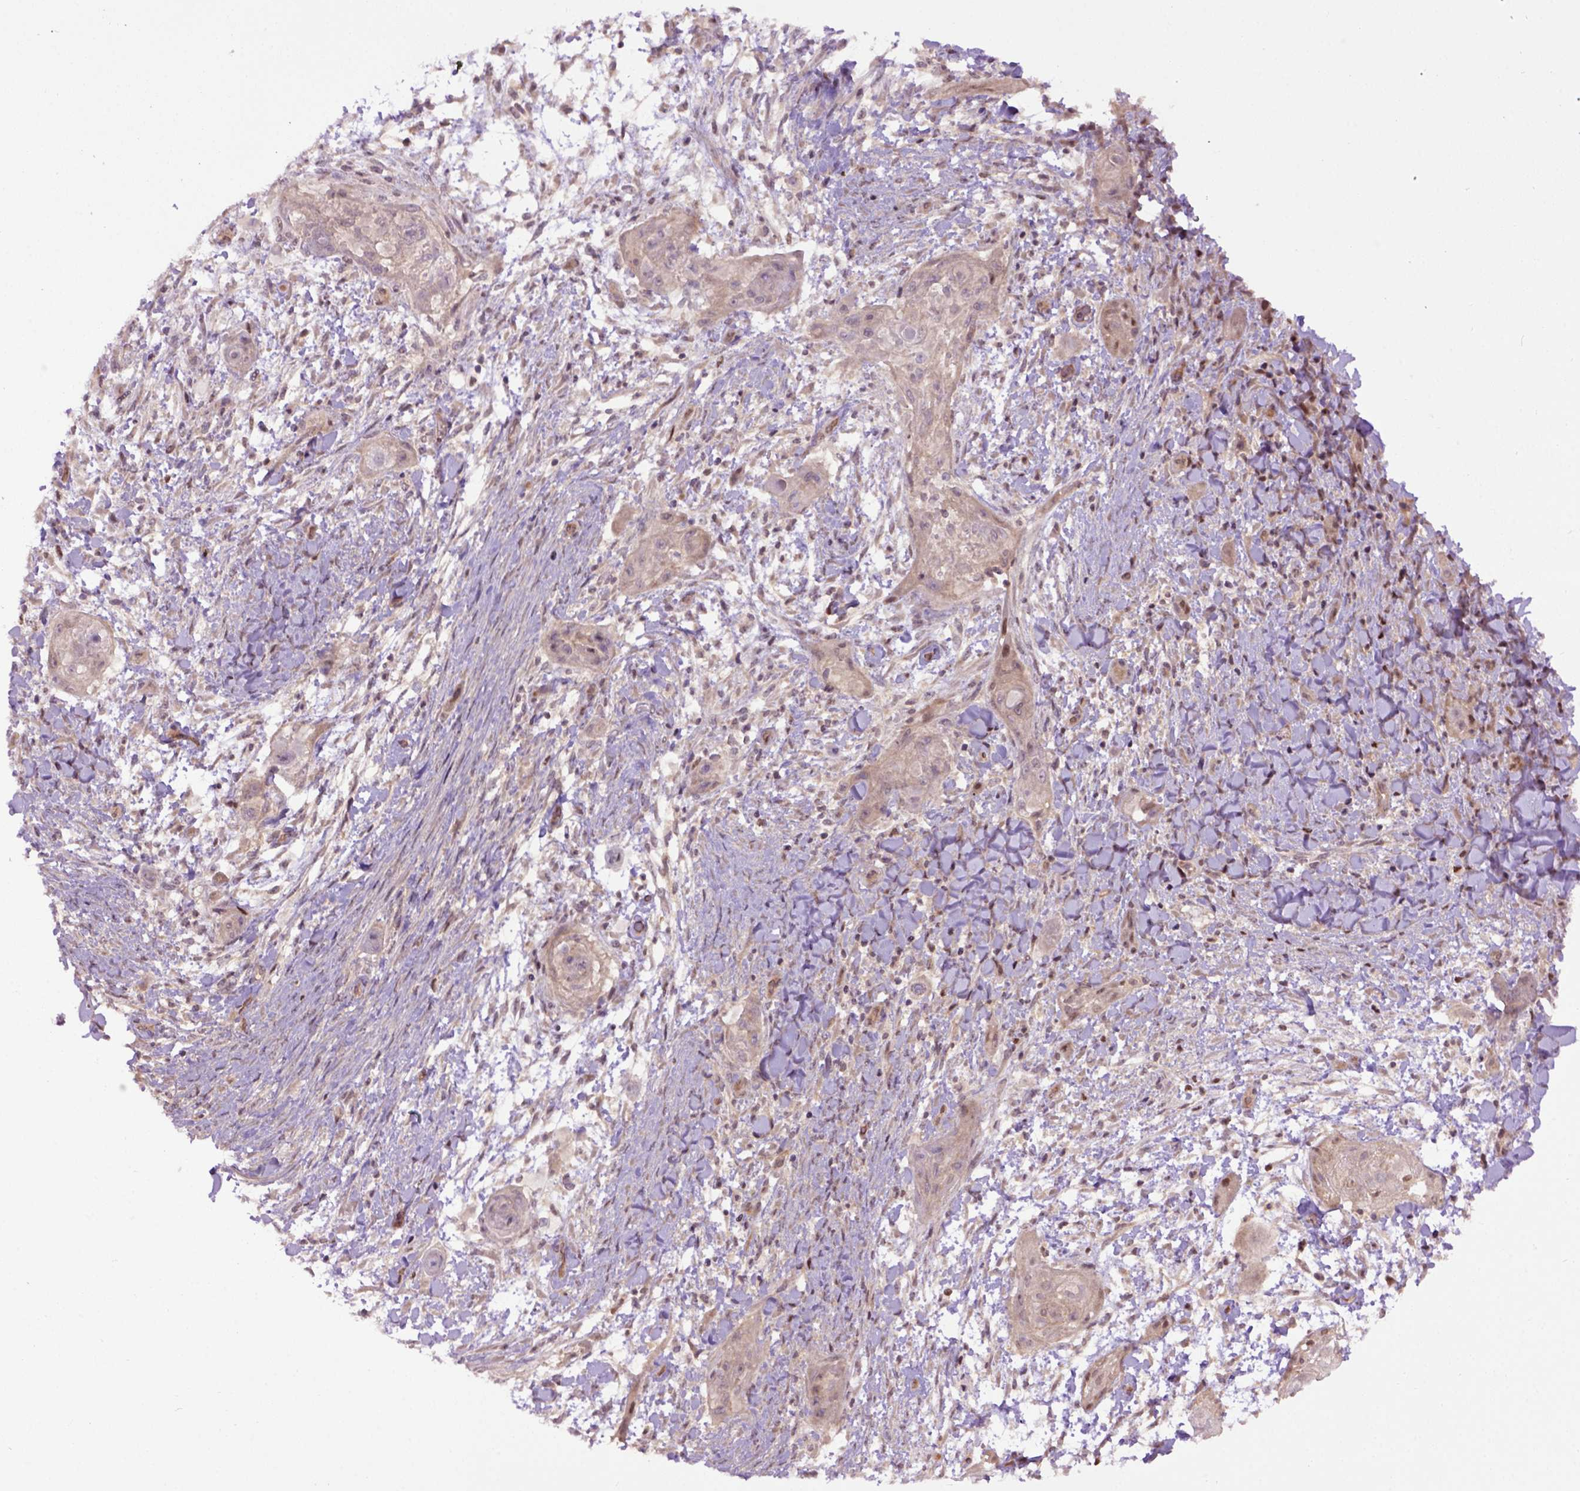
{"staining": {"intensity": "weak", "quantity": ">75%", "location": "cytoplasmic/membranous"}, "tissue": "skin cancer", "cell_type": "Tumor cells", "image_type": "cancer", "snomed": [{"axis": "morphology", "description": "Squamous cell carcinoma, NOS"}, {"axis": "topography", "description": "Skin"}], "caption": "Brown immunohistochemical staining in human squamous cell carcinoma (skin) demonstrates weak cytoplasmic/membranous positivity in about >75% of tumor cells. (IHC, brightfield microscopy, high magnification).", "gene": "WDR48", "patient": {"sex": "male", "age": 62}}